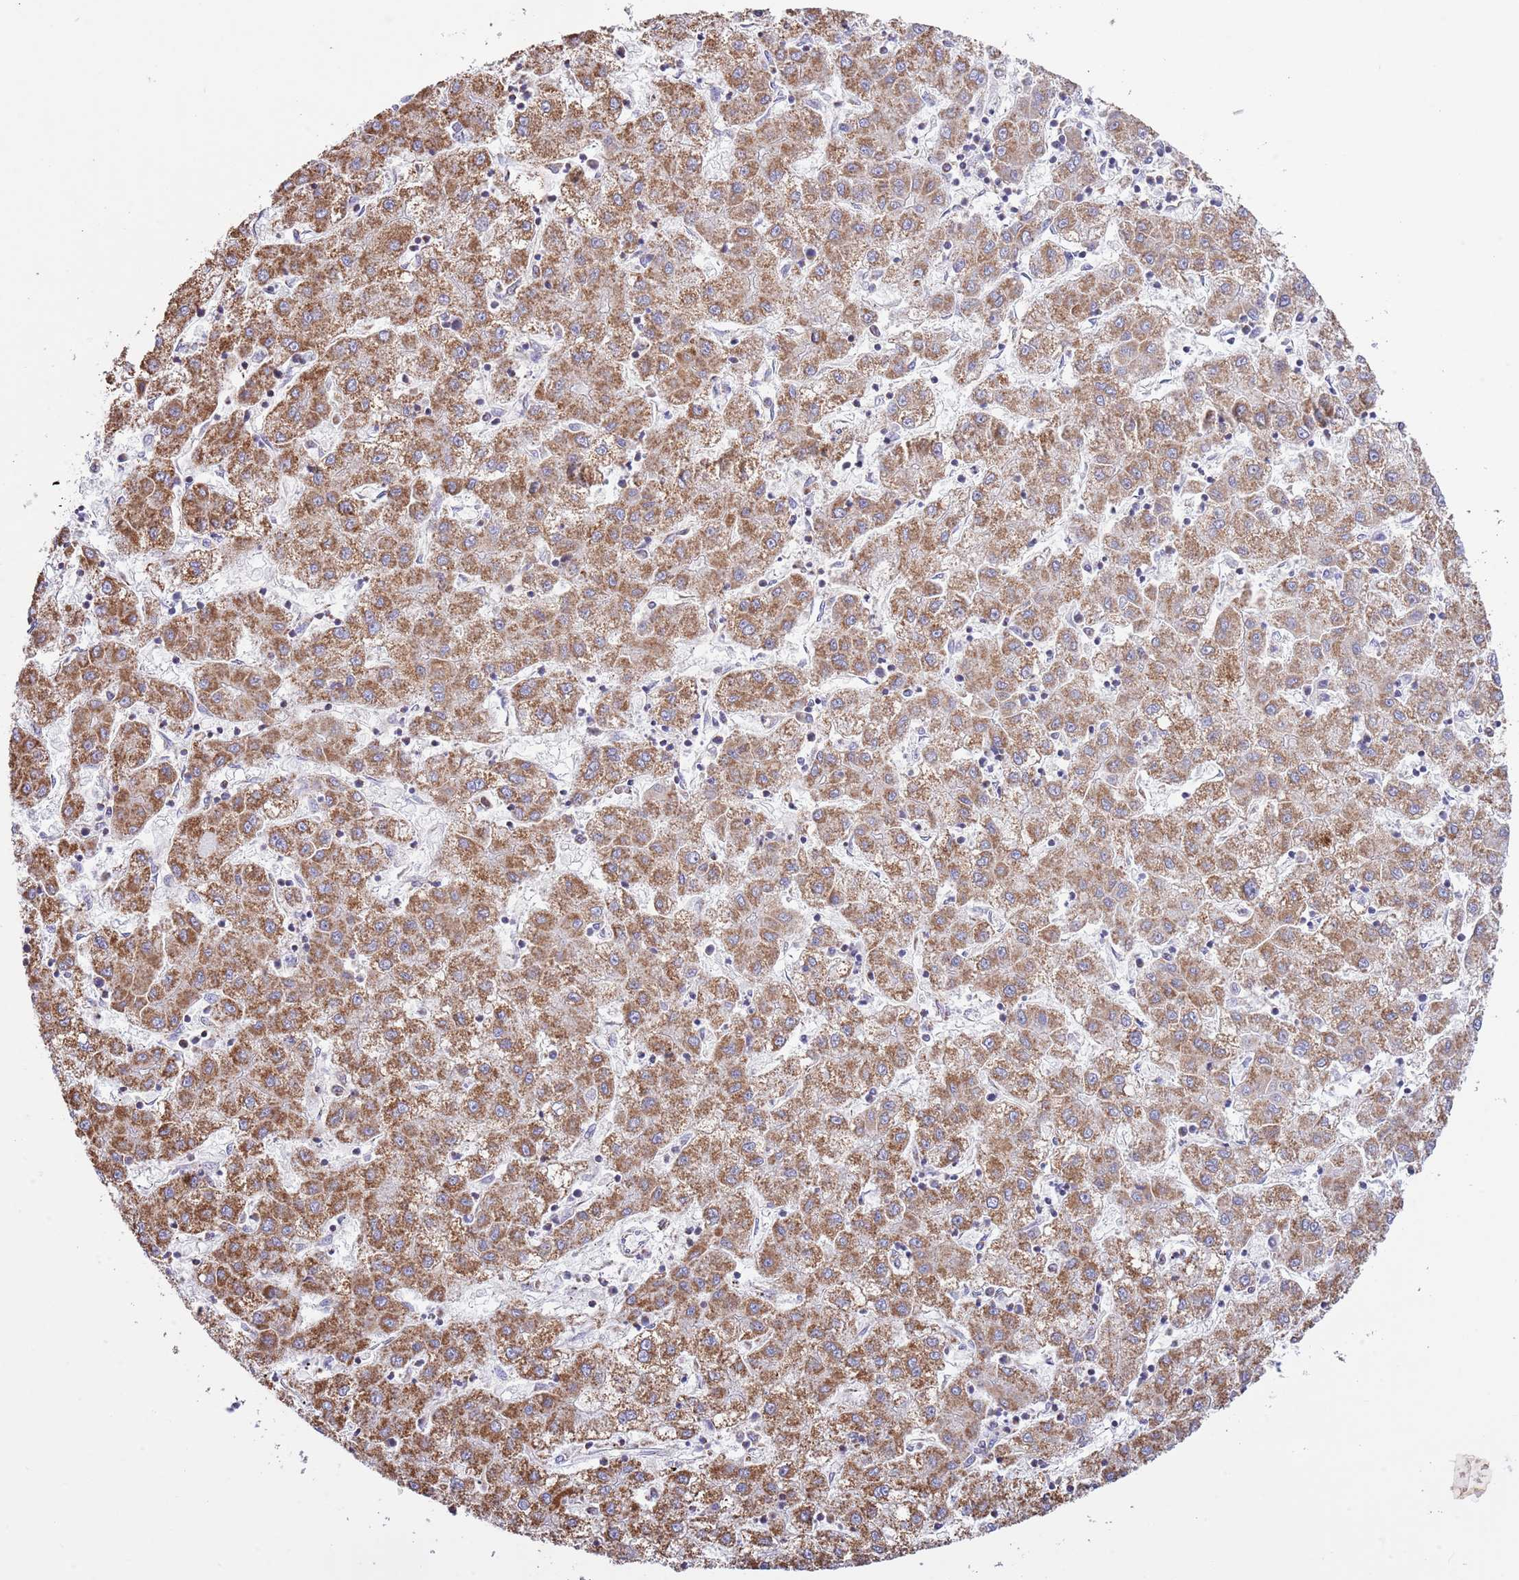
{"staining": {"intensity": "moderate", "quantity": ">75%", "location": "cytoplasmic/membranous"}, "tissue": "liver cancer", "cell_type": "Tumor cells", "image_type": "cancer", "snomed": [{"axis": "morphology", "description": "Carcinoma, Hepatocellular, NOS"}, {"axis": "topography", "description": "Liver"}], "caption": "Tumor cells exhibit moderate cytoplasmic/membranous expression in approximately >75% of cells in liver cancer. The staining was performed using DAB (3,3'-diaminobenzidine) to visualize the protein expression in brown, while the nuclei were stained in blue with hematoxylin (Magnification: 20x).", "gene": "TEKTIP1", "patient": {"sex": "male", "age": 72}}